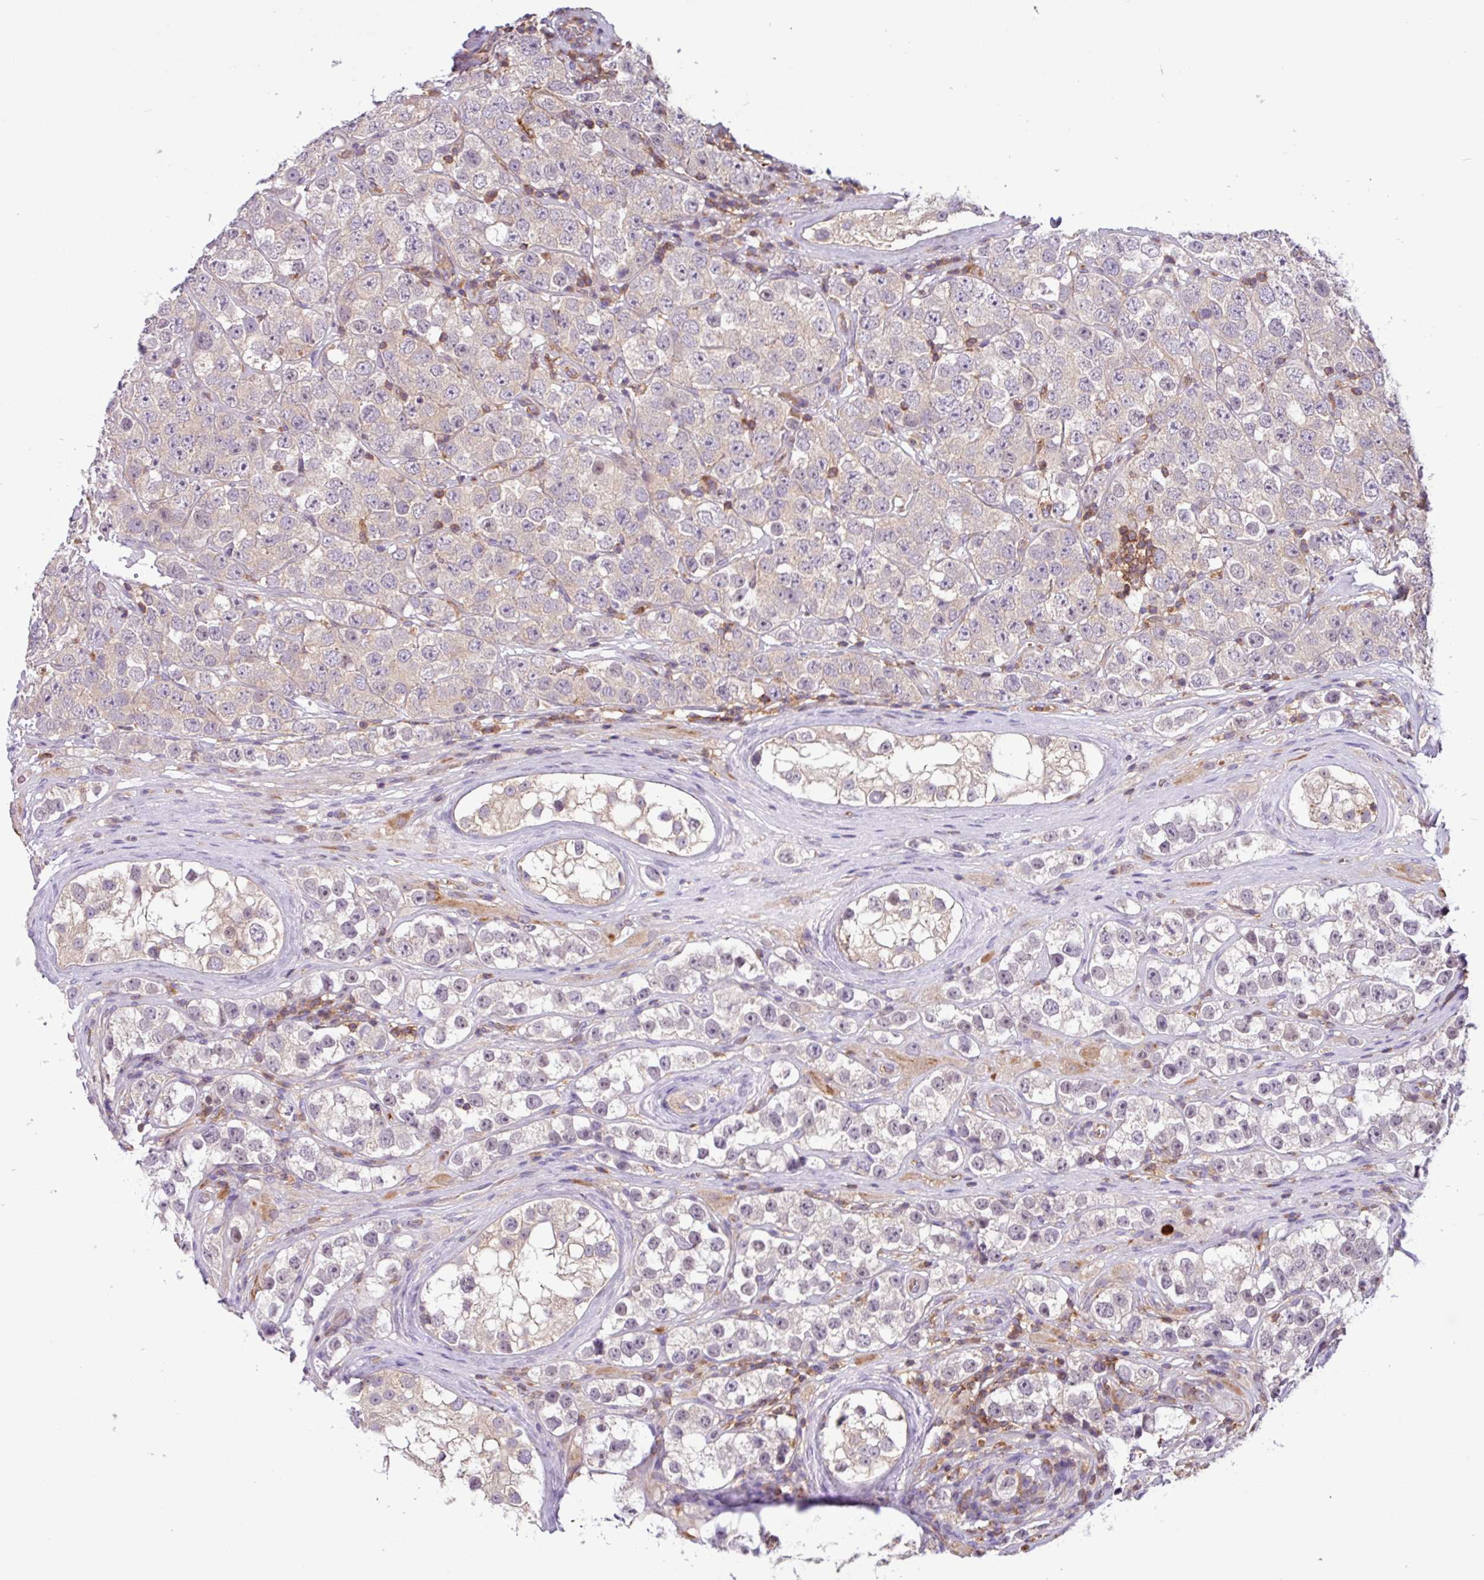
{"staining": {"intensity": "negative", "quantity": "none", "location": "none"}, "tissue": "testis cancer", "cell_type": "Tumor cells", "image_type": "cancer", "snomed": [{"axis": "morphology", "description": "Seminoma, NOS"}, {"axis": "topography", "description": "Testis"}], "caption": "High power microscopy photomicrograph of an immunohistochemistry photomicrograph of seminoma (testis), revealing no significant staining in tumor cells.", "gene": "ACTR3", "patient": {"sex": "male", "age": 28}}